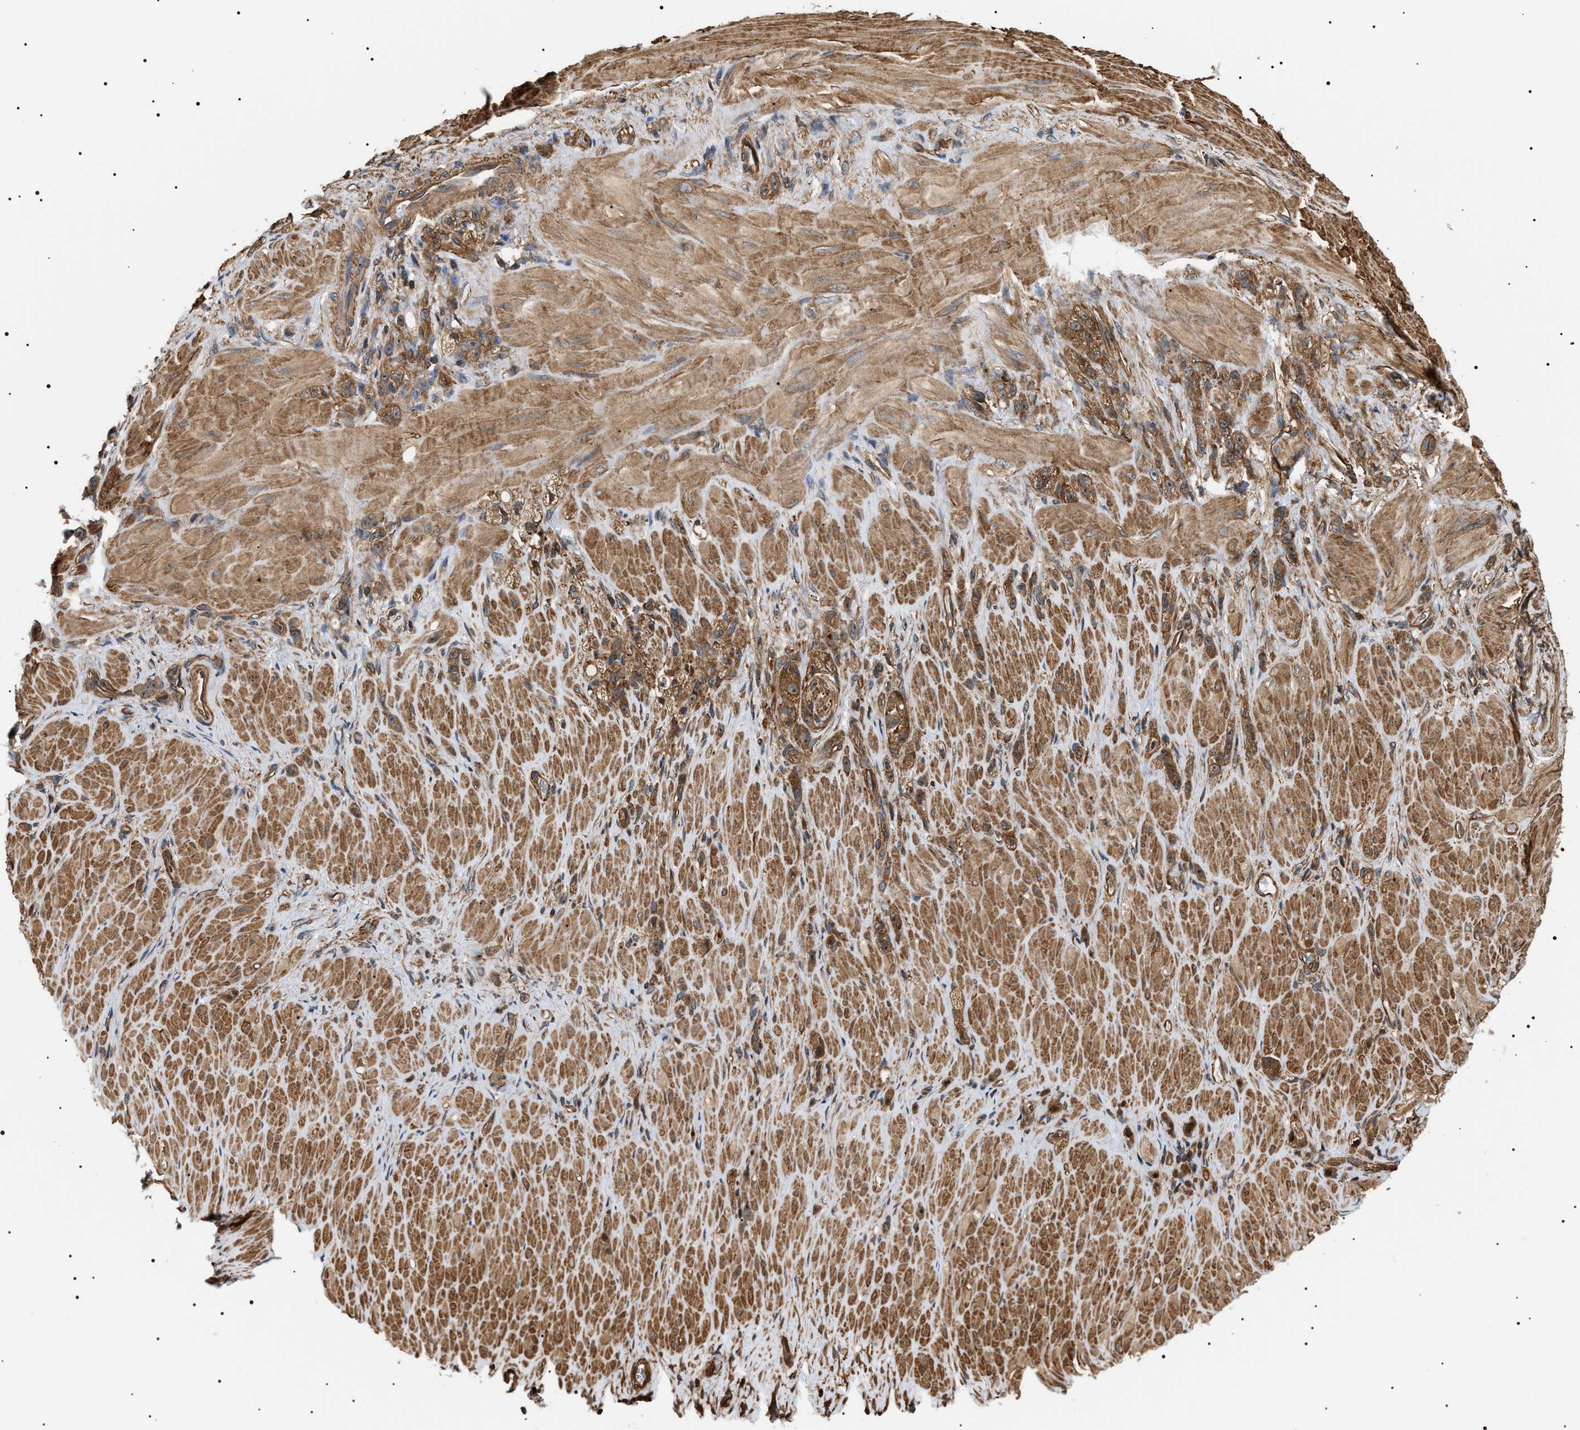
{"staining": {"intensity": "moderate", "quantity": ">75%", "location": "cytoplasmic/membranous"}, "tissue": "stomach cancer", "cell_type": "Tumor cells", "image_type": "cancer", "snomed": [{"axis": "morphology", "description": "Normal tissue, NOS"}, {"axis": "morphology", "description": "Adenocarcinoma, NOS"}, {"axis": "topography", "description": "Stomach"}], "caption": "Human stomach cancer stained for a protein (brown) demonstrates moderate cytoplasmic/membranous positive staining in about >75% of tumor cells.", "gene": "SH3GLB2", "patient": {"sex": "male", "age": 82}}